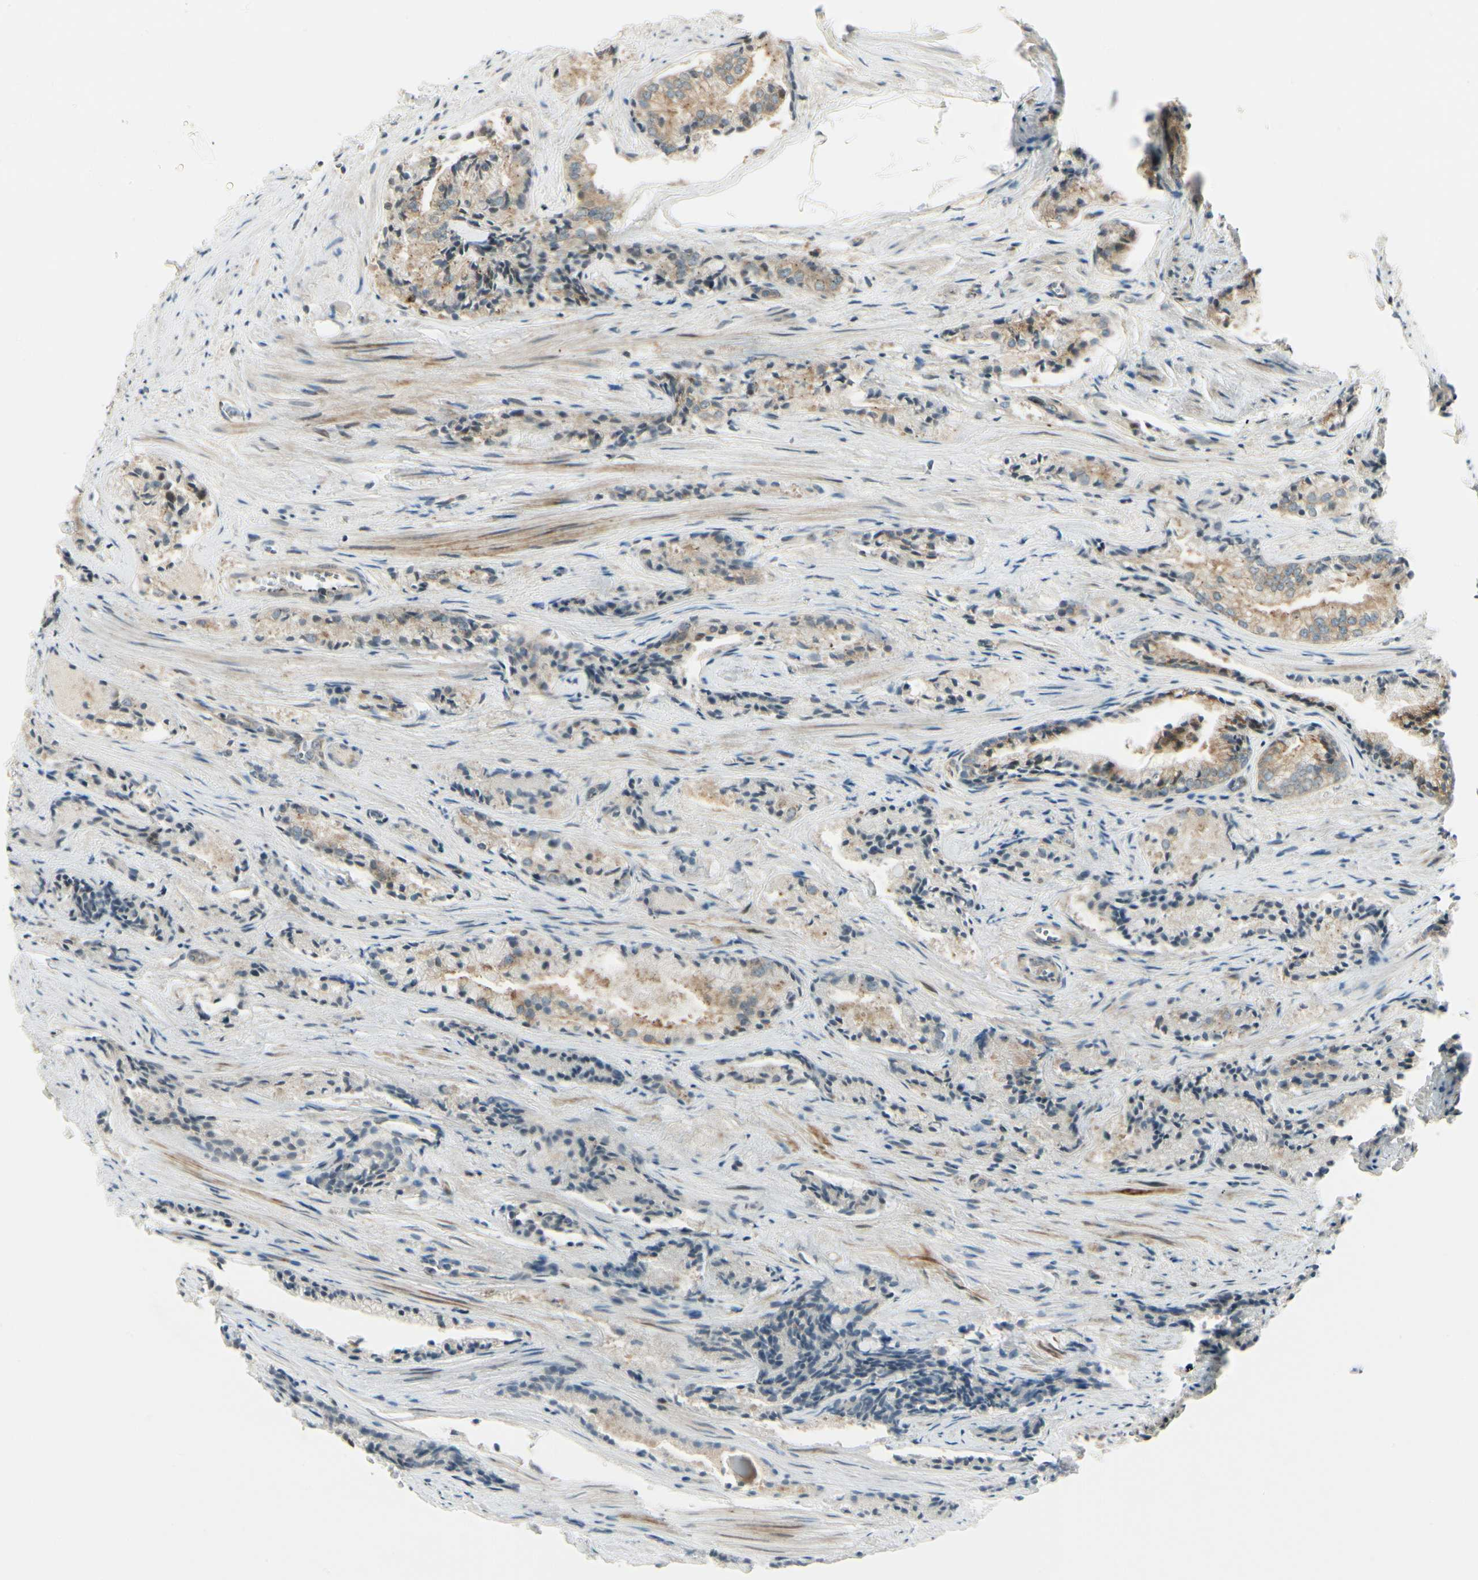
{"staining": {"intensity": "moderate", "quantity": ">75%", "location": "cytoplasmic/membranous"}, "tissue": "prostate cancer", "cell_type": "Tumor cells", "image_type": "cancer", "snomed": [{"axis": "morphology", "description": "Adenocarcinoma, Low grade"}, {"axis": "topography", "description": "Prostate"}], "caption": "Moderate cytoplasmic/membranous staining for a protein is identified in about >75% of tumor cells of low-grade adenocarcinoma (prostate) using immunohistochemistry (IHC).", "gene": "MANSC1", "patient": {"sex": "male", "age": 60}}